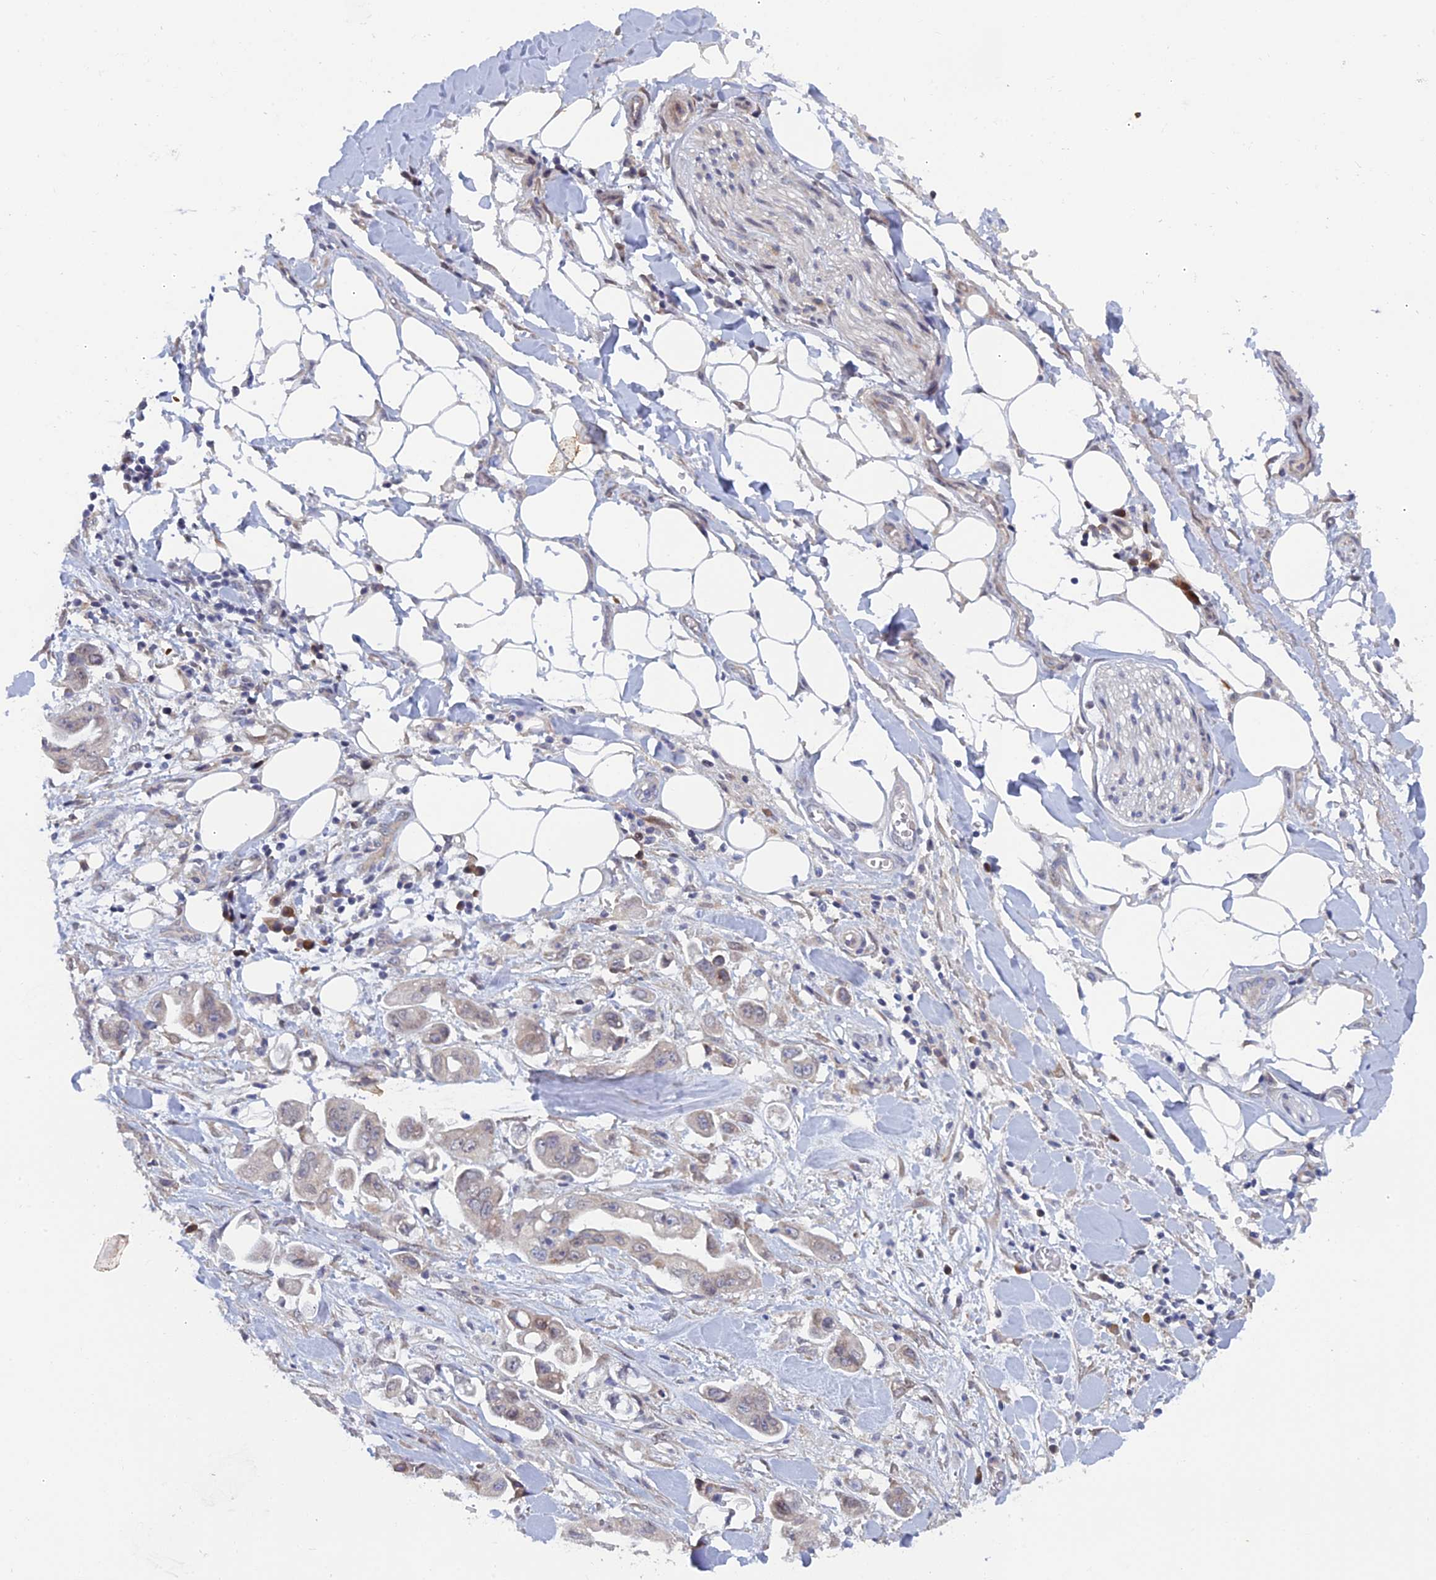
{"staining": {"intensity": "negative", "quantity": "none", "location": "none"}, "tissue": "stomach cancer", "cell_type": "Tumor cells", "image_type": "cancer", "snomed": [{"axis": "morphology", "description": "Adenocarcinoma, NOS"}, {"axis": "topography", "description": "Stomach"}], "caption": "This is an immunohistochemistry histopathology image of human stomach cancer (adenocarcinoma). There is no expression in tumor cells.", "gene": "SRA1", "patient": {"sex": "male", "age": 62}}